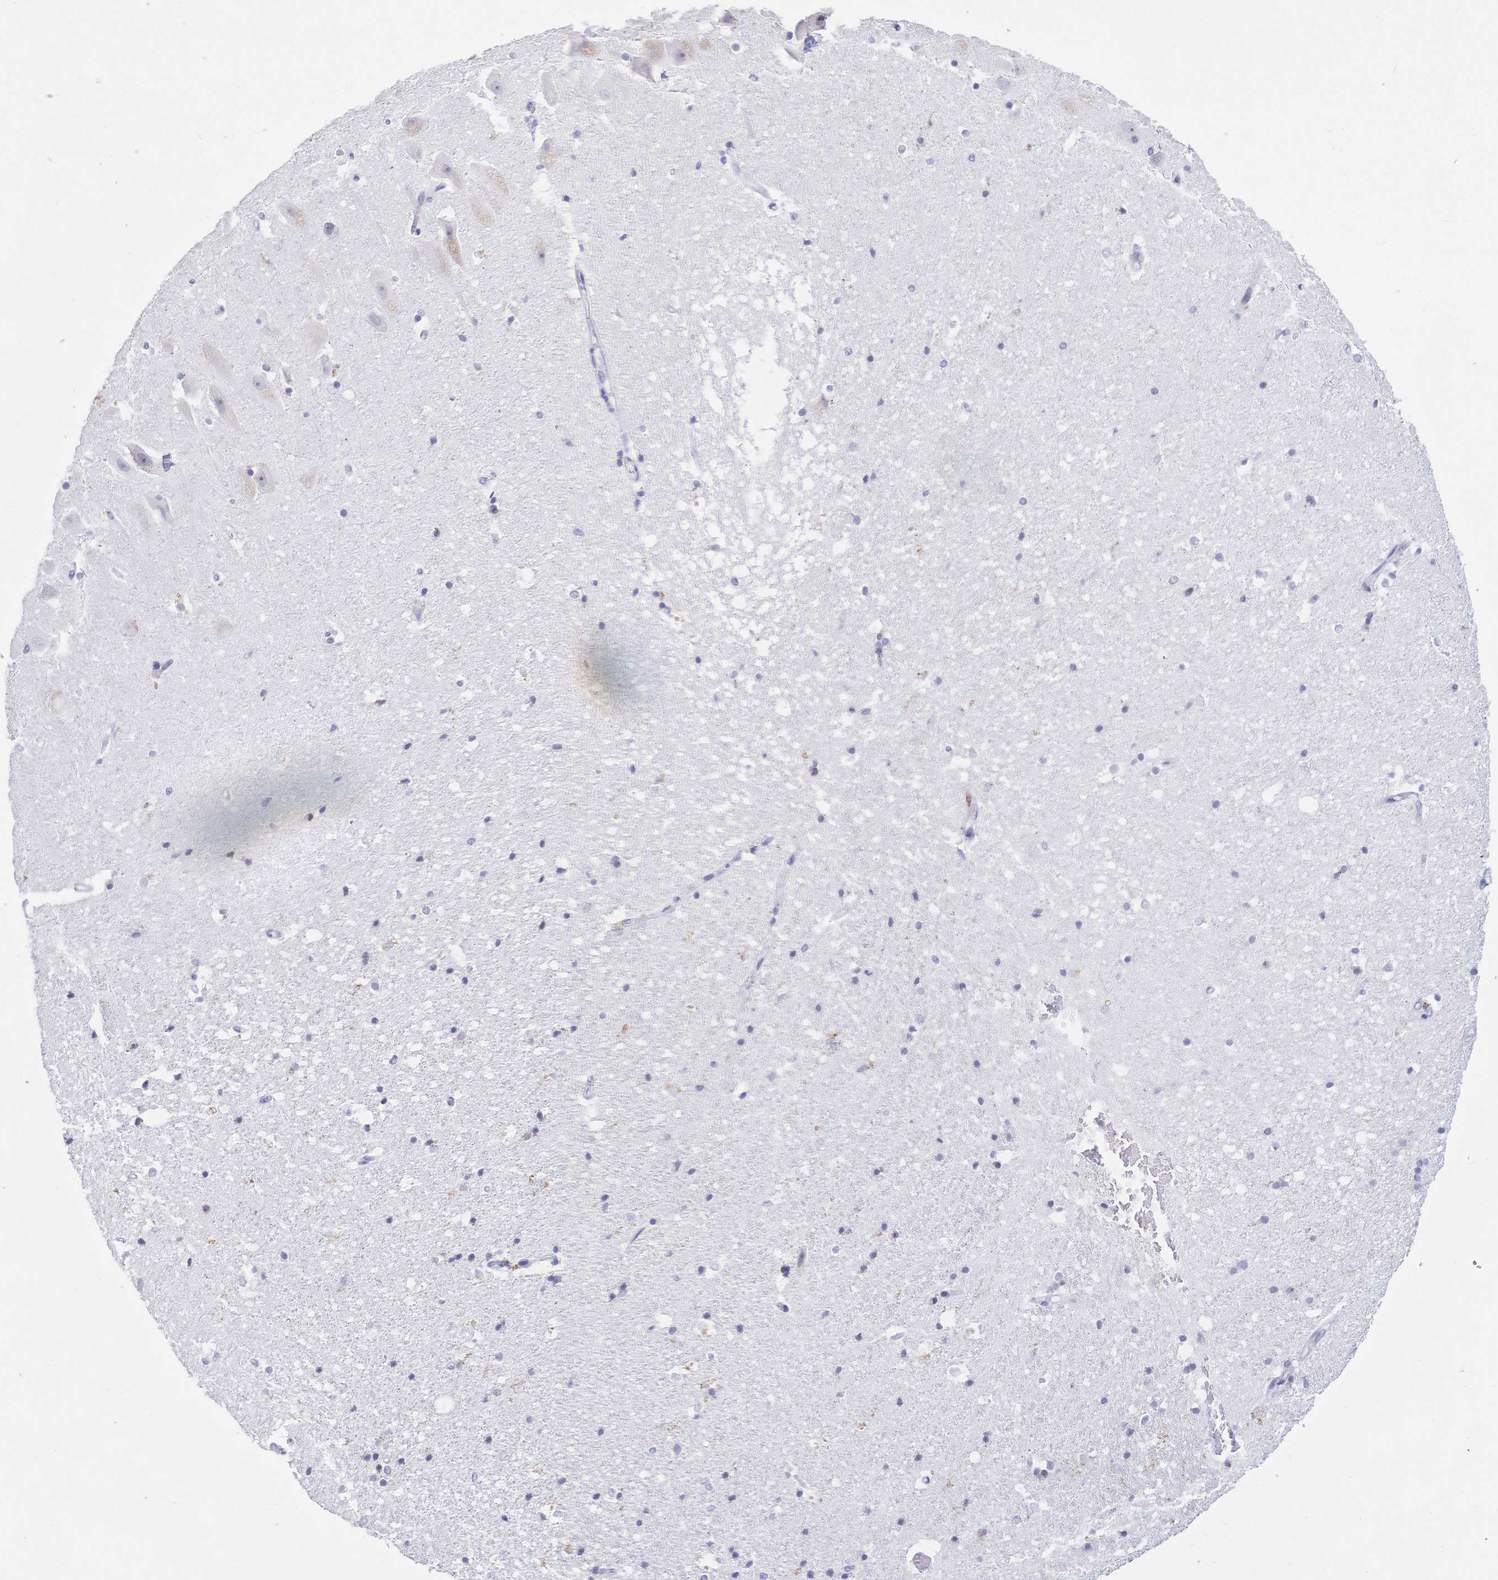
{"staining": {"intensity": "negative", "quantity": "none", "location": "none"}, "tissue": "hippocampus", "cell_type": "Glial cells", "image_type": "normal", "snomed": [{"axis": "morphology", "description": "Normal tissue, NOS"}, {"axis": "topography", "description": "Hippocampus"}], "caption": "DAB immunohistochemical staining of benign human hippocampus shows no significant positivity in glial cells. The staining is performed using DAB (3,3'-diaminobenzidine) brown chromogen with nuclei counter-stained in using hematoxylin.", "gene": "CR2", "patient": {"sex": "male", "age": 63}}